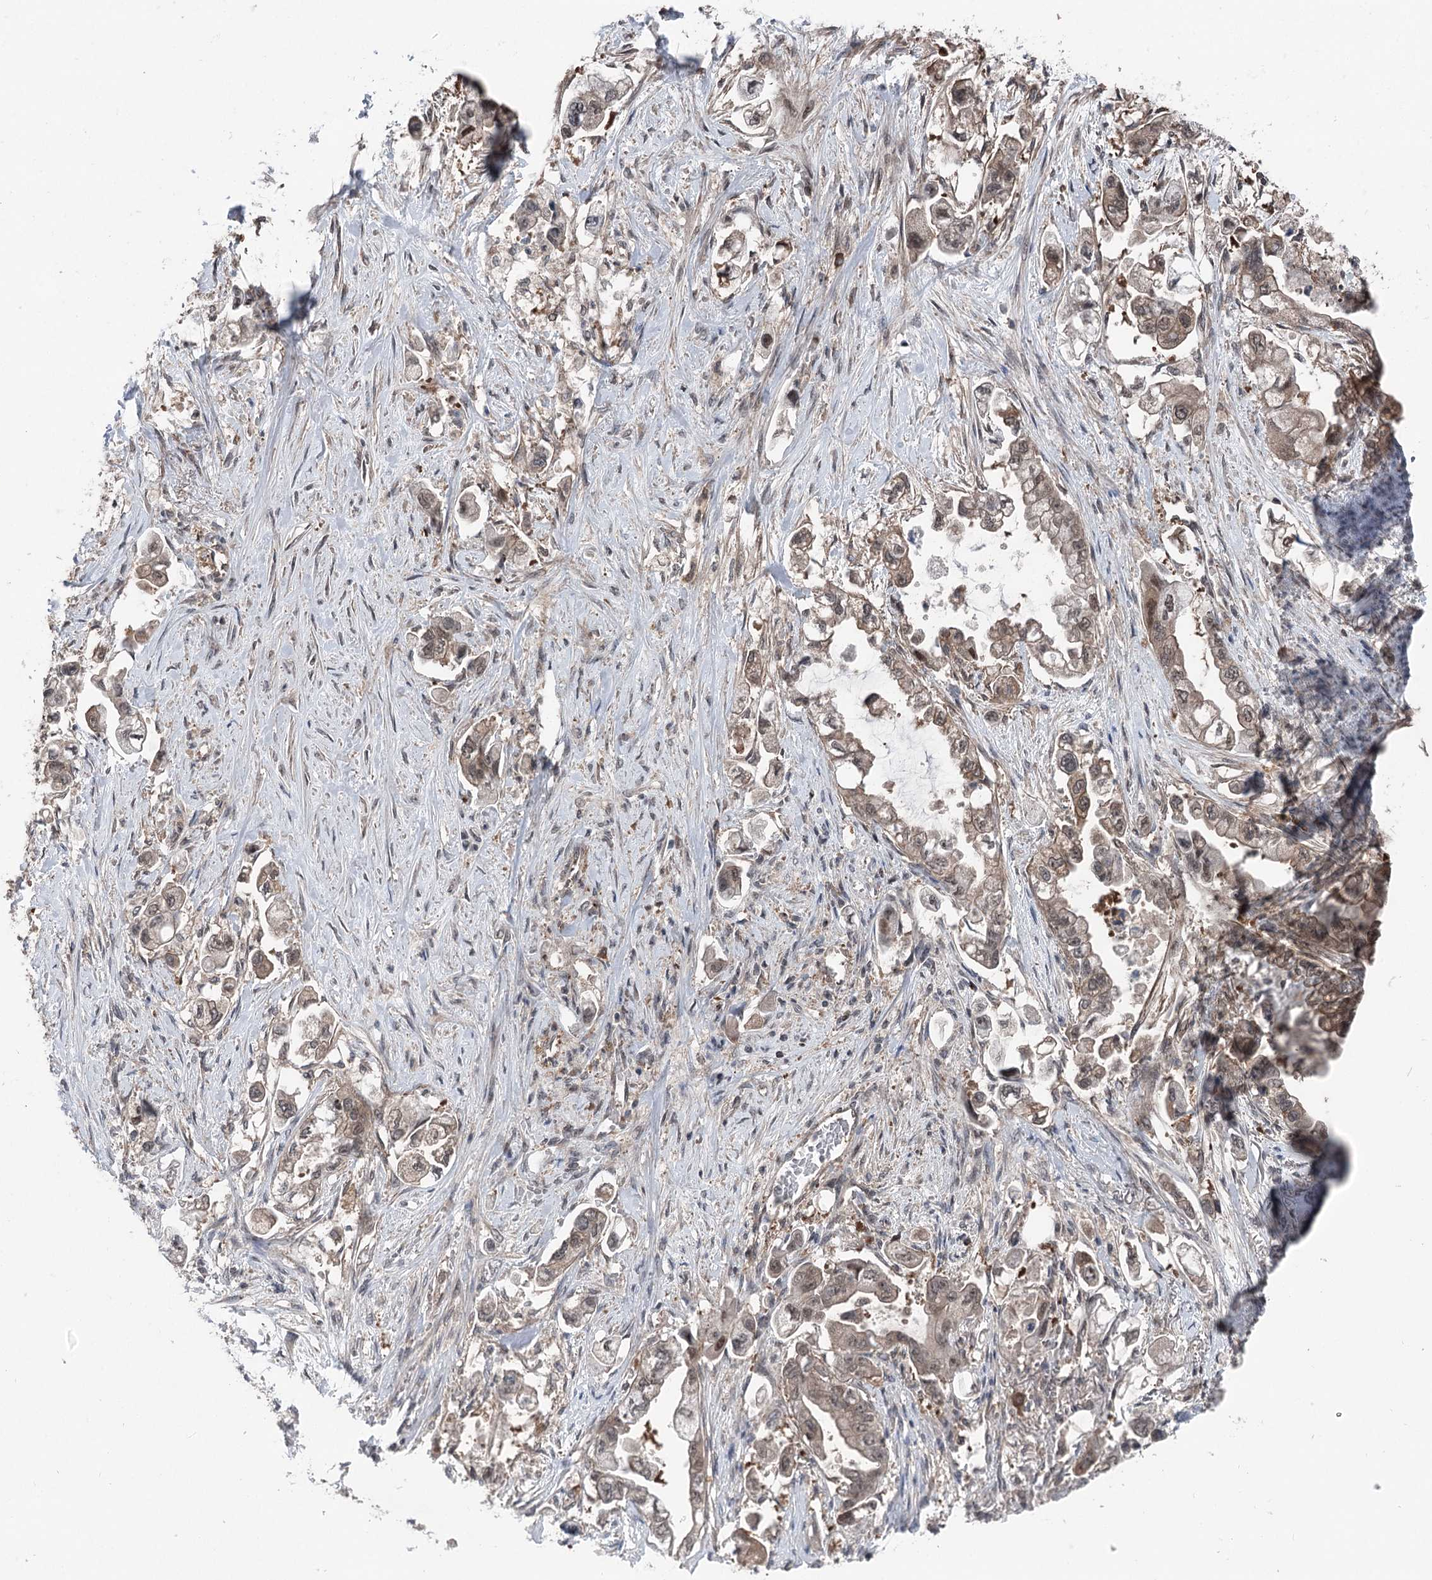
{"staining": {"intensity": "weak", "quantity": ">75%", "location": "cytoplasmic/membranous"}, "tissue": "stomach cancer", "cell_type": "Tumor cells", "image_type": "cancer", "snomed": [{"axis": "morphology", "description": "Adenocarcinoma, NOS"}, {"axis": "topography", "description": "Stomach"}], "caption": "Human stomach adenocarcinoma stained with a brown dye exhibits weak cytoplasmic/membranous positive staining in approximately >75% of tumor cells.", "gene": "CCSER2", "patient": {"sex": "male", "age": 62}}